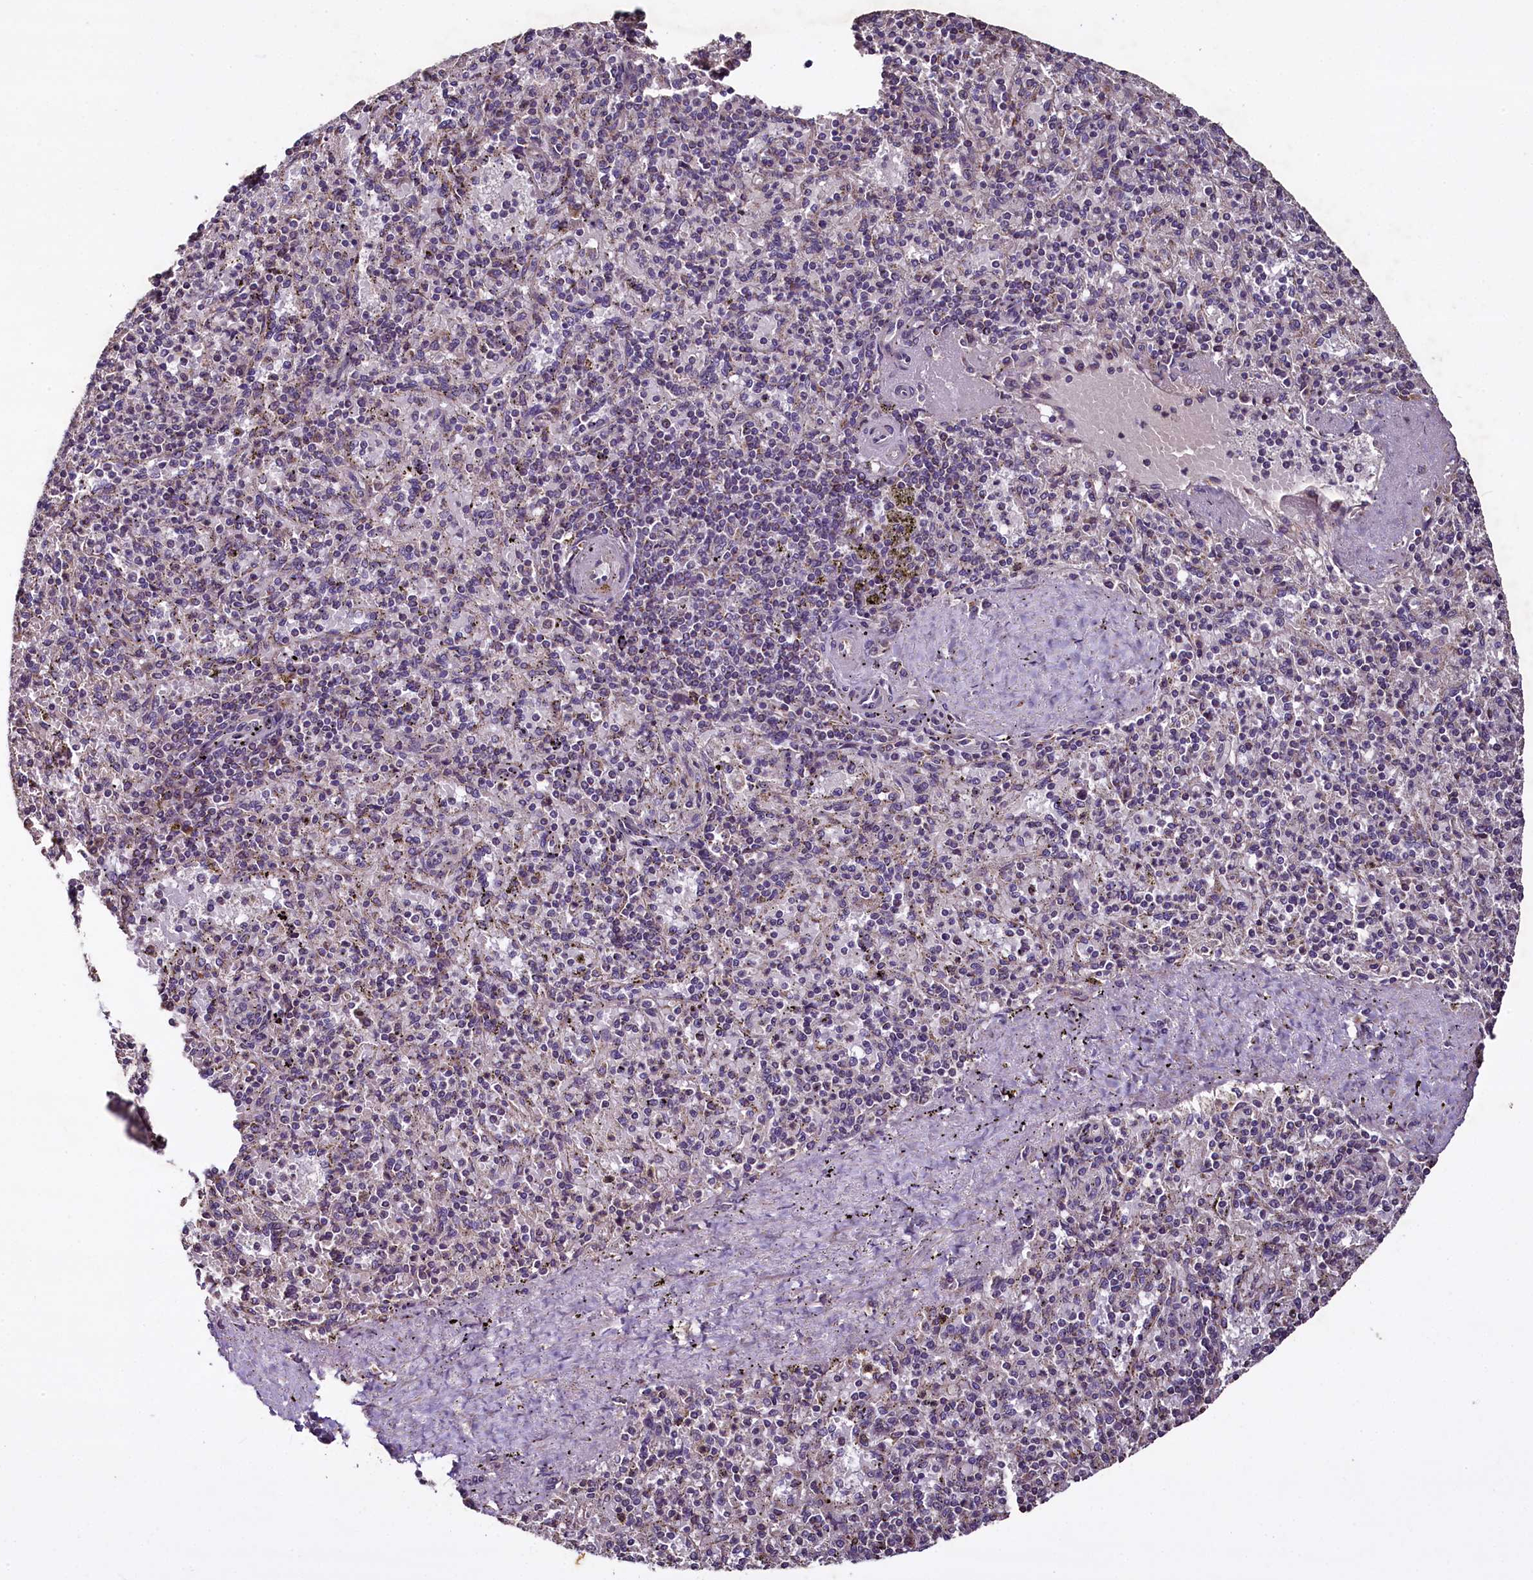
{"staining": {"intensity": "moderate", "quantity": ">75%", "location": "cytoplasmic/membranous"}, "tissue": "spleen", "cell_type": "Cells in red pulp", "image_type": "normal", "snomed": [{"axis": "morphology", "description": "Normal tissue, NOS"}, {"axis": "topography", "description": "Spleen"}], "caption": "Immunohistochemistry image of unremarkable spleen: spleen stained using IHC shows medium levels of moderate protein expression localized specifically in the cytoplasmic/membranous of cells in red pulp, appearing as a cytoplasmic/membranous brown color.", "gene": "COQ9", "patient": {"sex": "male", "age": 82}}